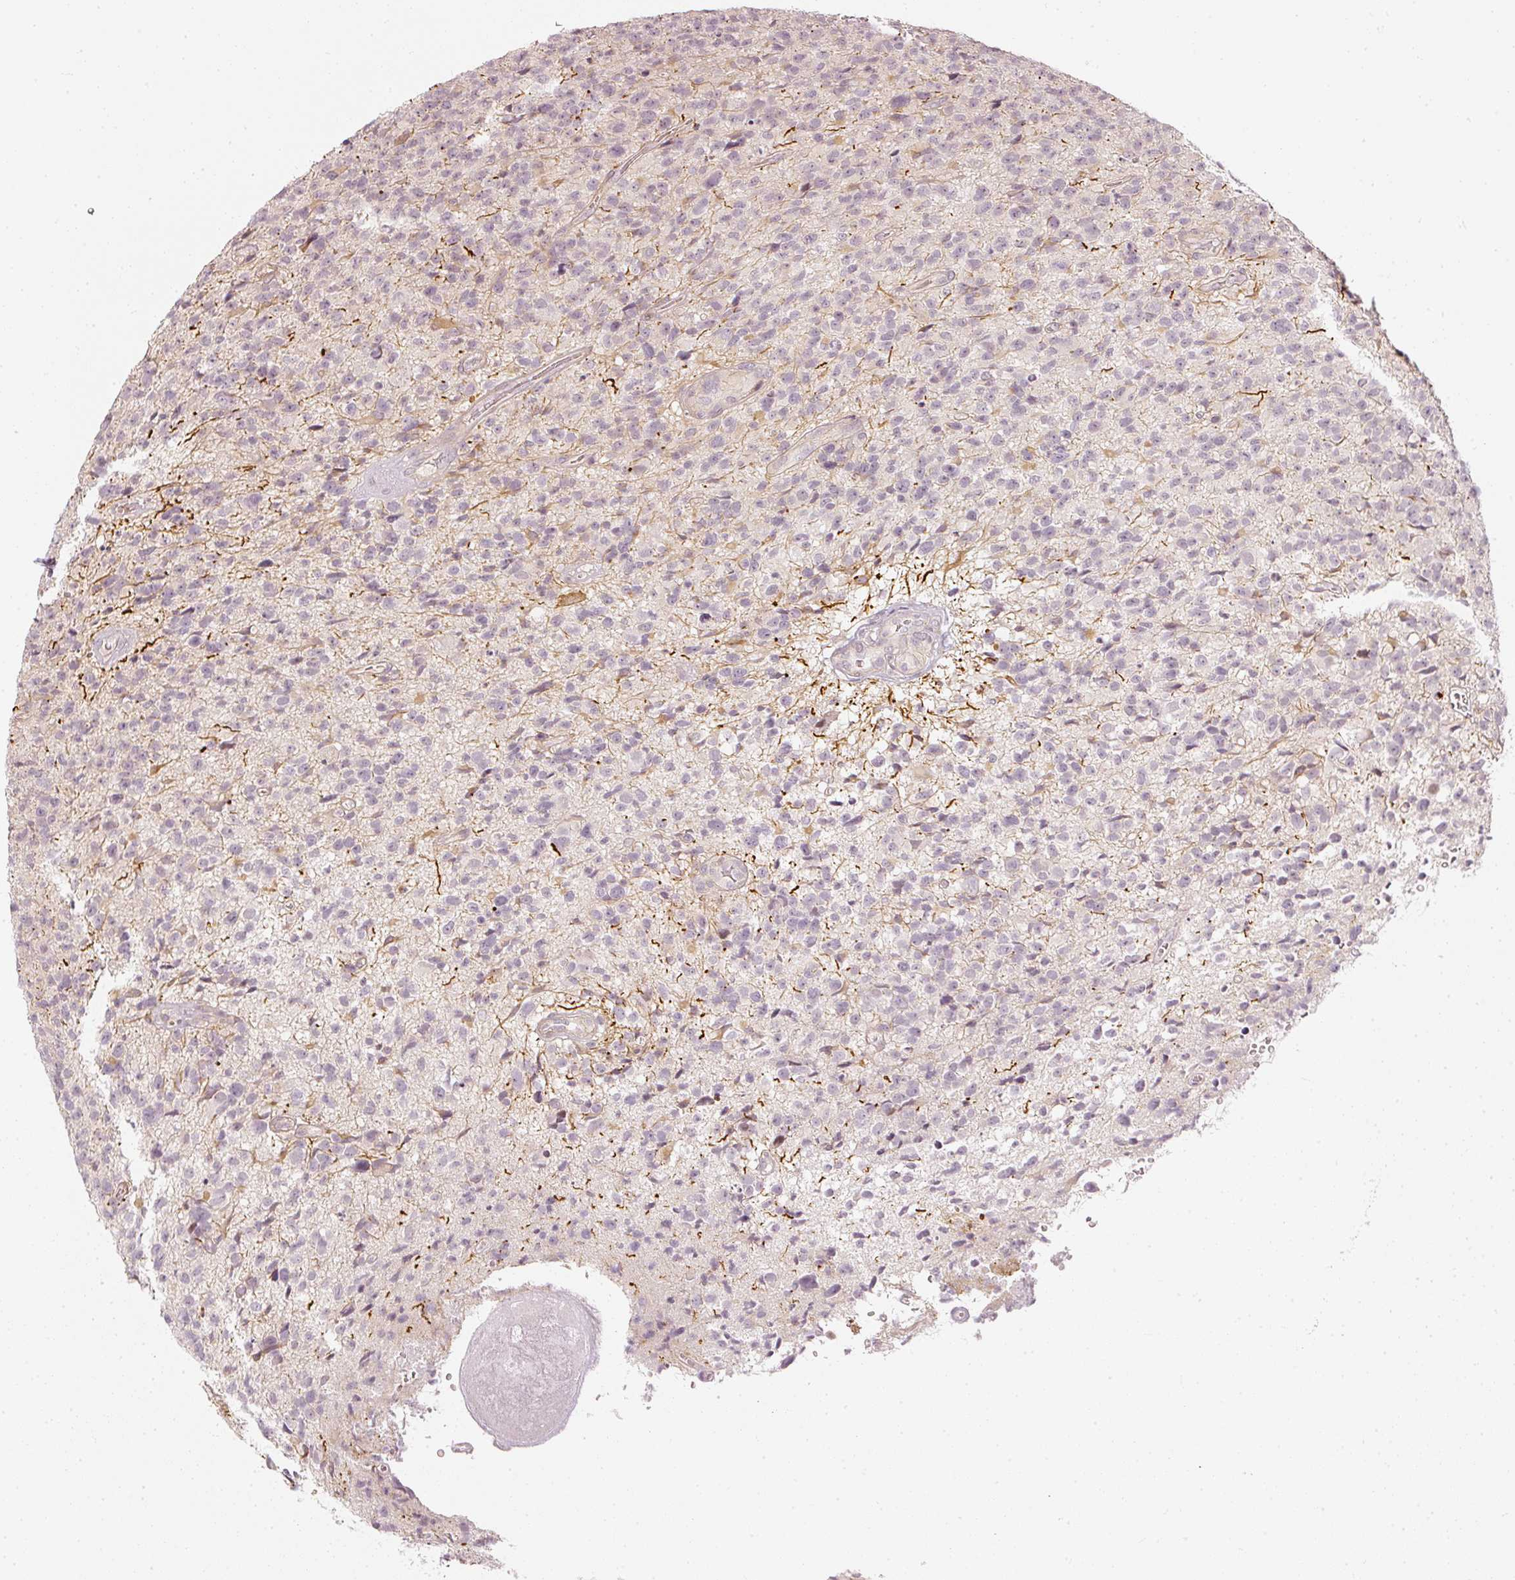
{"staining": {"intensity": "negative", "quantity": "none", "location": "none"}, "tissue": "glioma", "cell_type": "Tumor cells", "image_type": "cancer", "snomed": [{"axis": "morphology", "description": "Glioma, malignant, High grade"}, {"axis": "topography", "description": "Brain"}], "caption": "The IHC histopathology image has no significant positivity in tumor cells of malignant high-grade glioma tissue.", "gene": "DRD2", "patient": {"sex": "male", "age": 76}}